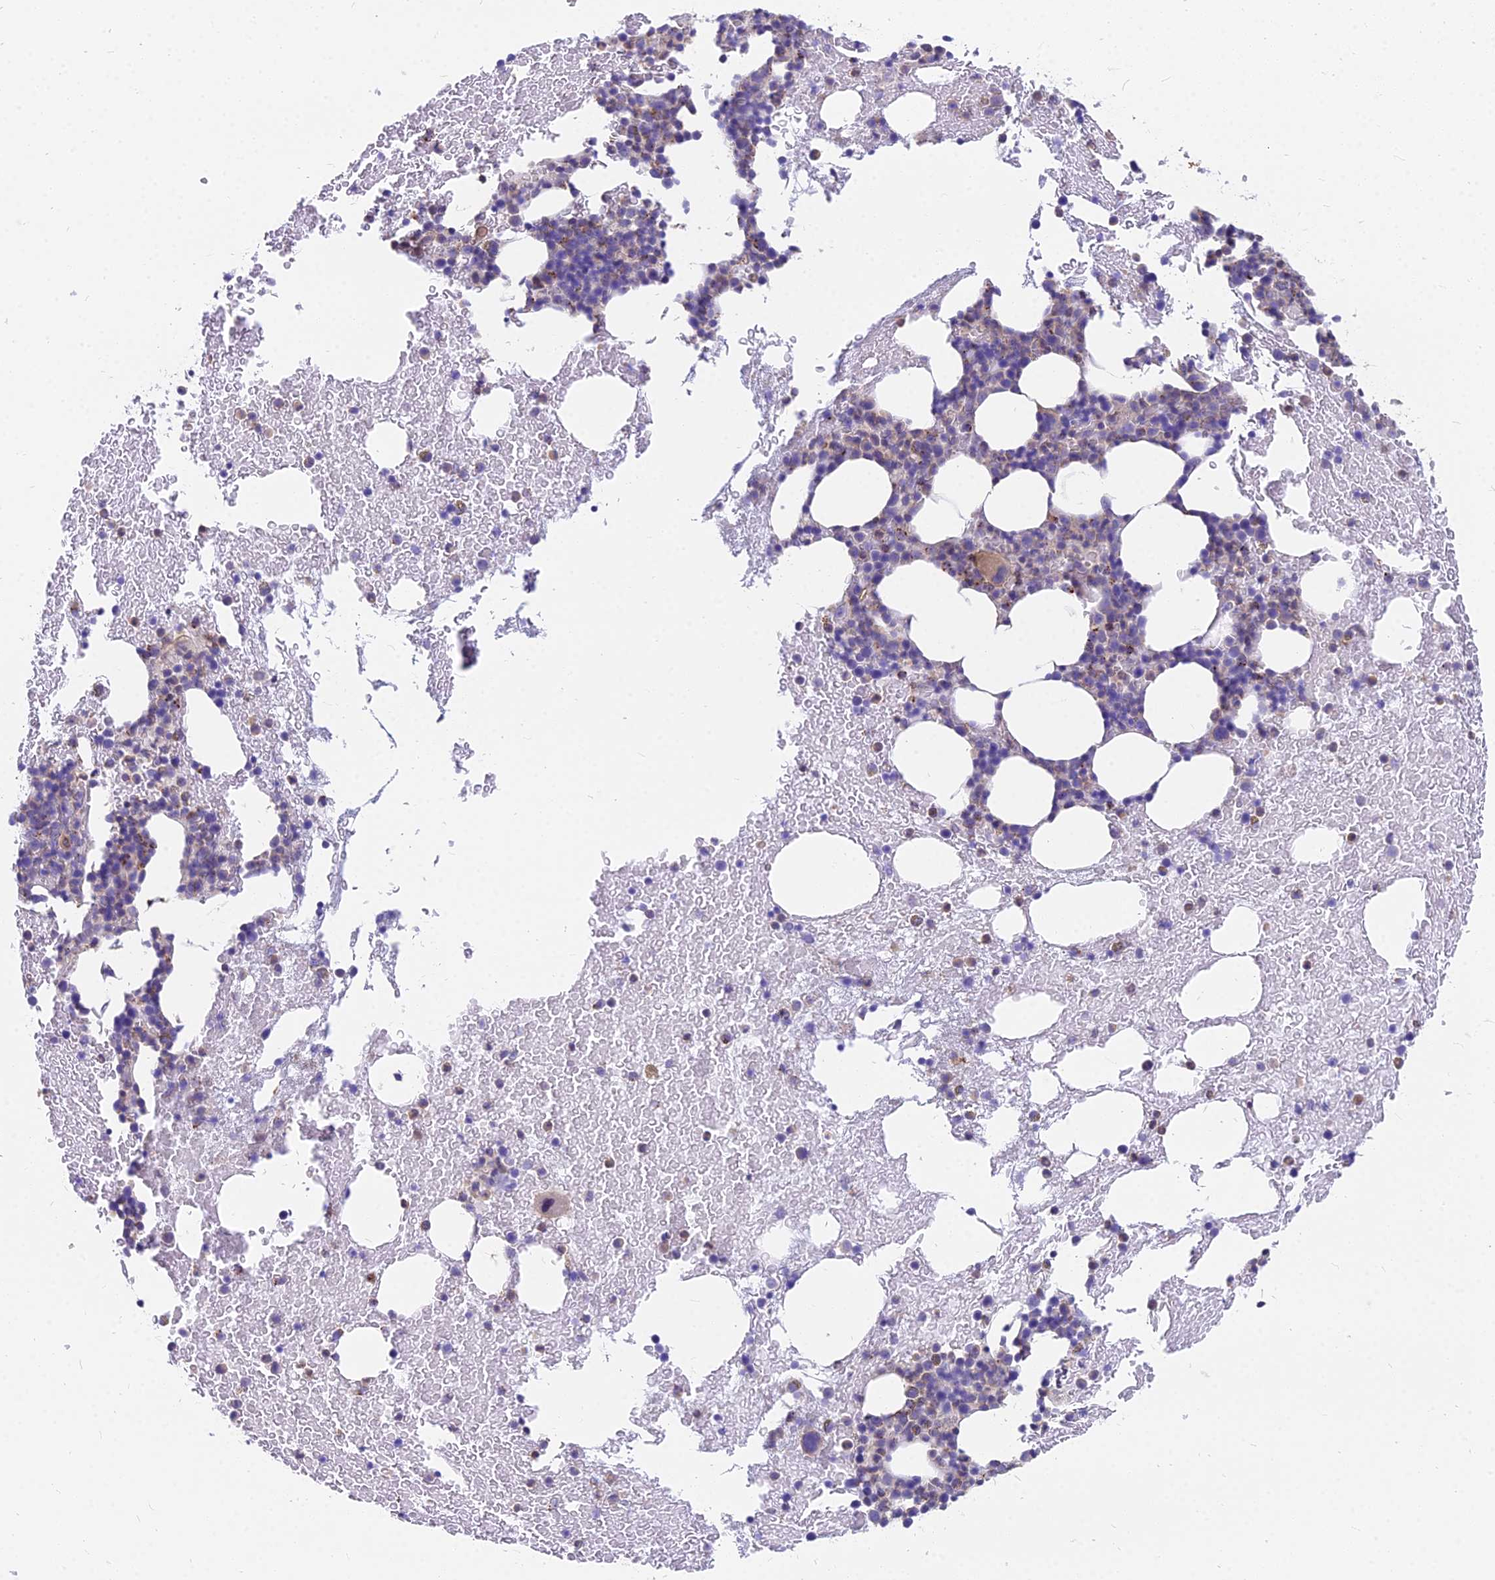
{"staining": {"intensity": "weak", "quantity": "<25%", "location": "cytoplasmic/membranous"}, "tissue": "bone marrow", "cell_type": "Hematopoietic cells", "image_type": "normal", "snomed": [{"axis": "morphology", "description": "Normal tissue, NOS"}, {"axis": "topography", "description": "Bone marrow"}], "caption": "High power microscopy micrograph of an IHC micrograph of normal bone marrow, revealing no significant expression in hematopoietic cells.", "gene": "HLA", "patient": {"sex": "male", "age": 57}}